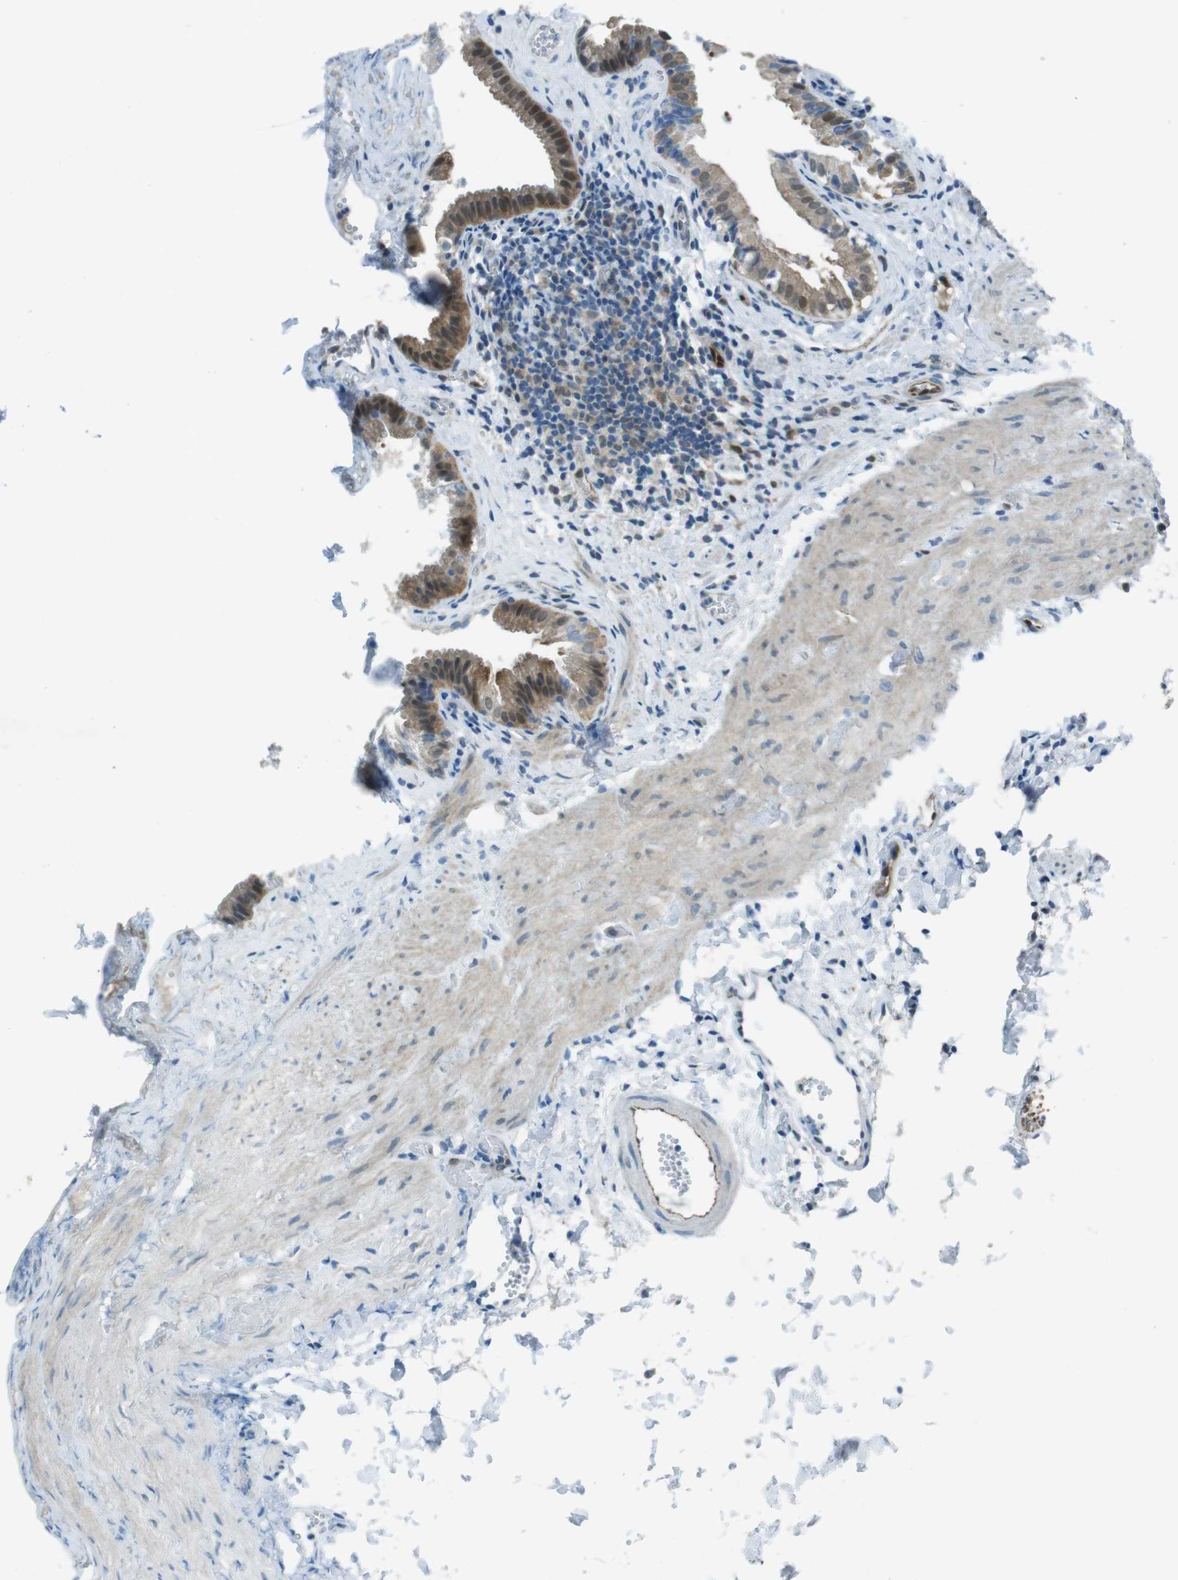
{"staining": {"intensity": "moderate", "quantity": ">75%", "location": "cytoplasmic/membranous,nuclear"}, "tissue": "gallbladder", "cell_type": "Glandular cells", "image_type": "normal", "snomed": [{"axis": "morphology", "description": "Normal tissue, NOS"}, {"axis": "topography", "description": "Gallbladder"}], "caption": "Immunohistochemistry (IHC) (DAB (3,3'-diaminobenzidine)) staining of normal human gallbladder shows moderate cytoplasmic/membranous,nuclear protein expression in approximately >75% of glandular cells. (DAB = brown stain, brightfield microscopy at high magnification).", "gene": "MFAP3", "patient": {"sex": "female", "age": 24}}